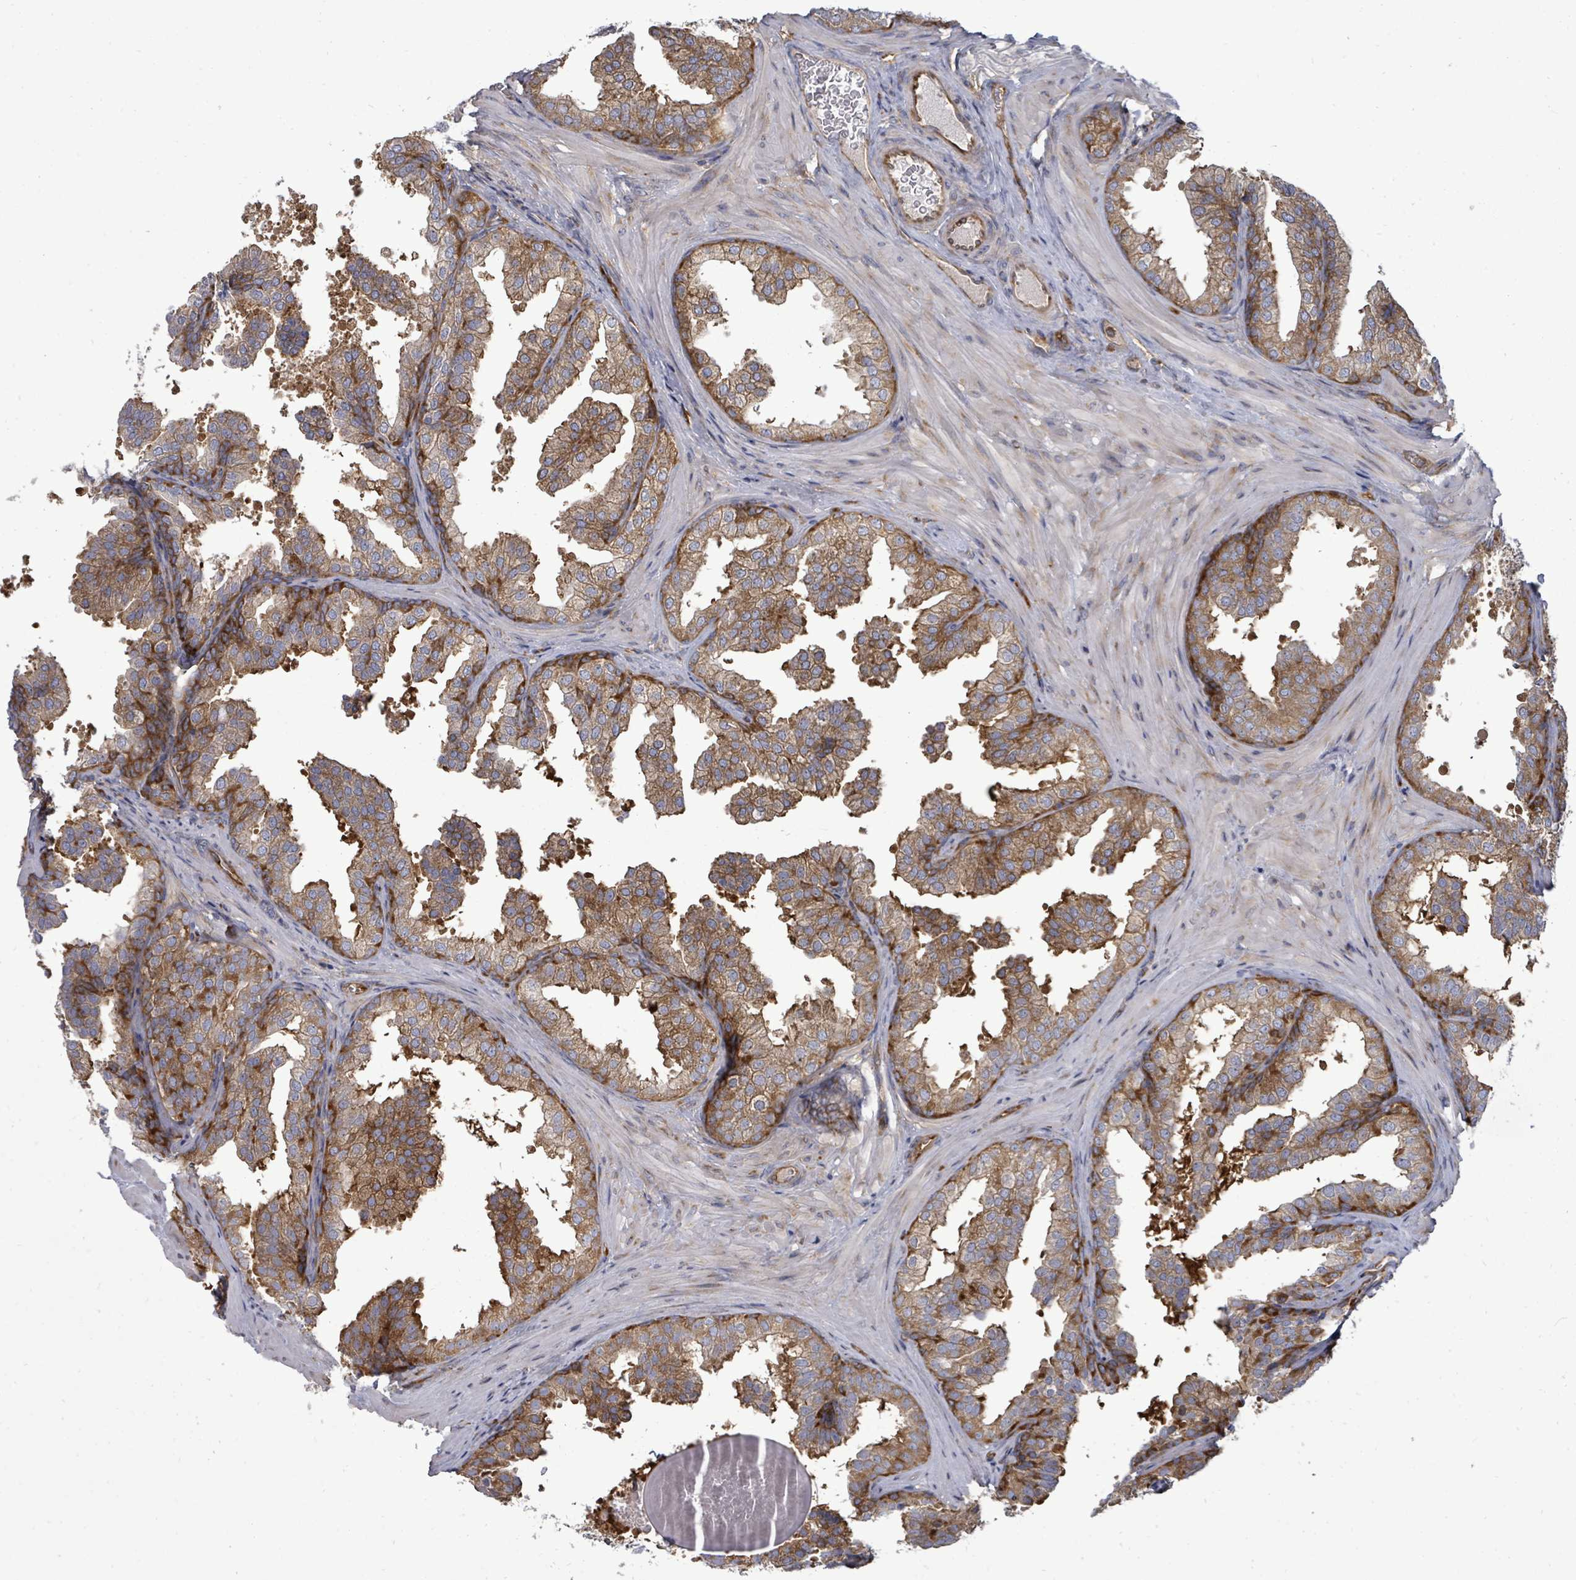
{"staining": {"intensity": "moderate", "quantity": ">75%", "location": "cytoplasmic/membranous"}, "tissue": "prostate", "cell_type": "Glandular cells", "image_type": "normal", "snomed": [{"axis": "morphology", "description": "Normal tissue, NOS"}, {"axis": "topography", "description": "Prostate"}], "caption": "High-magnification brightfield microscopy of unremarkable prostate stained with DAB (3,3'-diaminobenzidine) (brown) and counterstained with hematoxylin (blue). glandular cells exhibit moderate cytoplasmic/membranous positivity is identified in about>75% of cells.", "gene": "EIF3CL", "patient": {"sex": "male", "age": 37}}